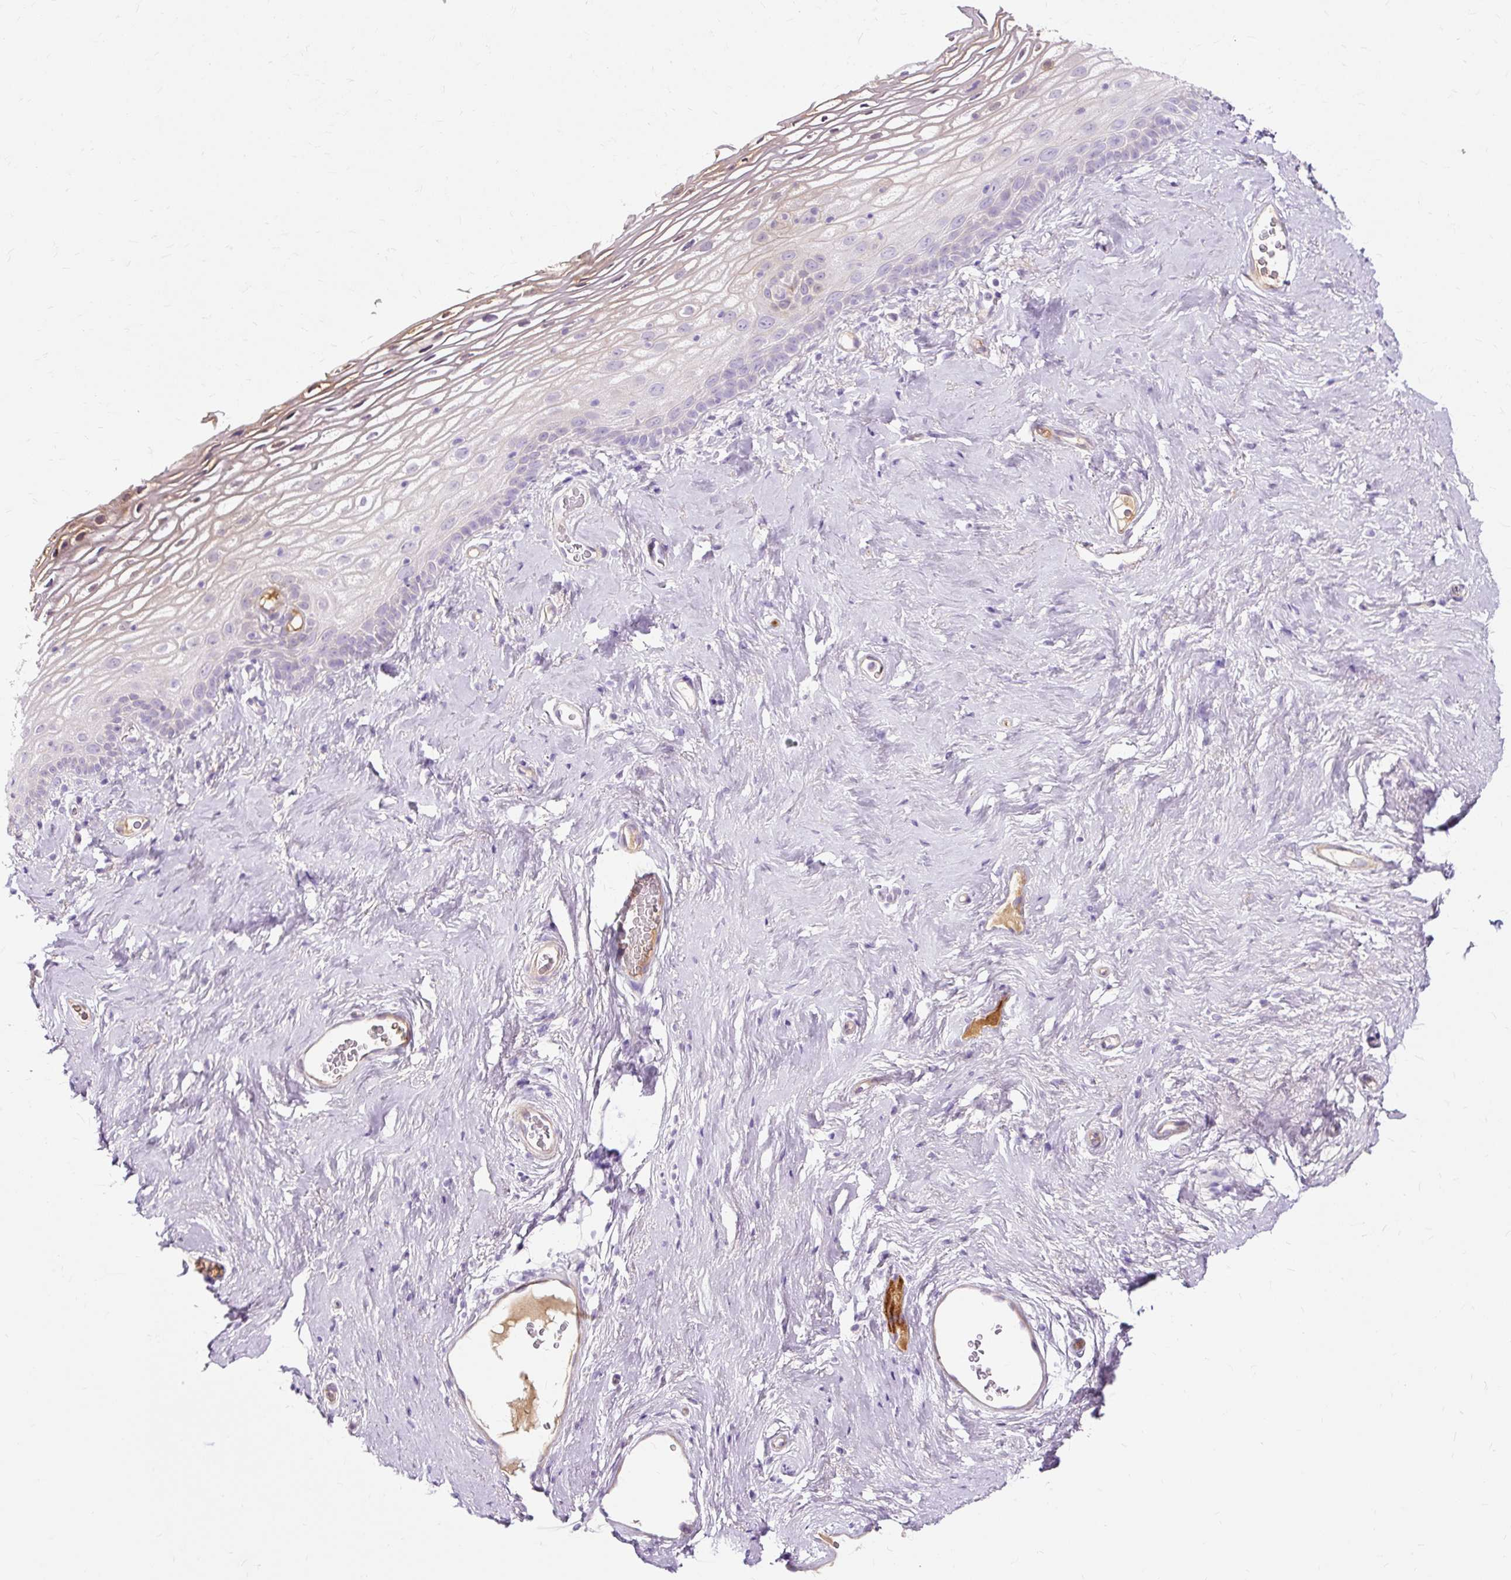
{"staining": {"intensity": "negative", "quantity": "none", "location": "none"}, "tissue": "vagina", "cell_type": "Squamous epithelial cells", "image_type": "normal", "snomed": [{"axis": "morphology", "description": "Normal tissue, NOS"}, {"axis": "morphology", "description": "Adenocarcinoma, NOS"}, {"axis": "topography", "description": "Rectum"}, {"axis": "topography", "description": "Vagina"}, {"axis": "topography", "description": "Peripheral nerve tissue"}], "caption": "This is an immunohistochemistry image of unremarkable vagina. There is no expression in squamous epithelial cells.", "gene": "DCTN4", "patient": {"sex": "female", "age": 71}}